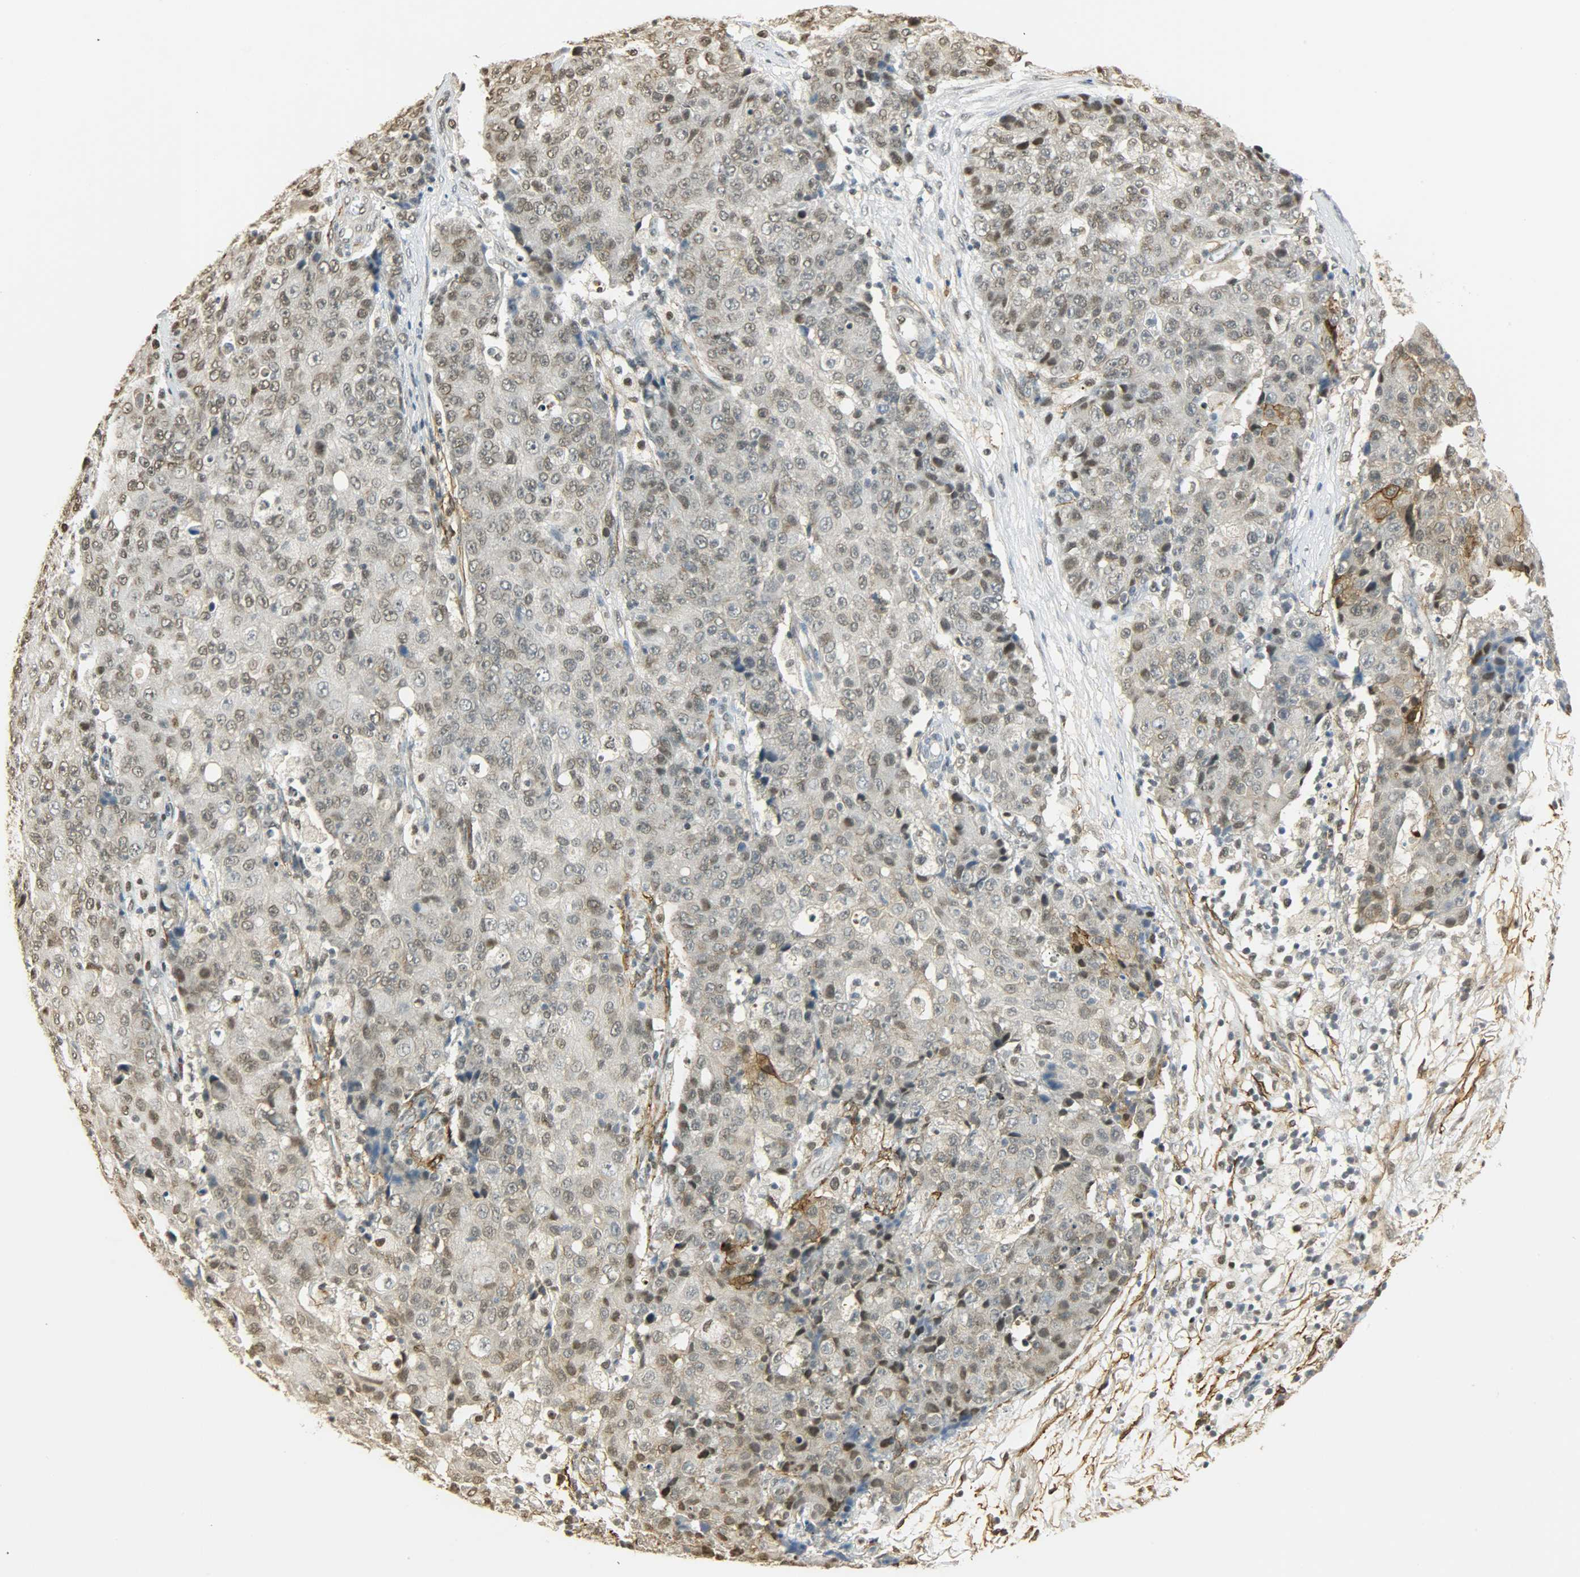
{"staining": {"intensity": "moderate", "quantity": ">75%", "location": "cytoplasmic/membranous,nuclear"}, "tissue": "ovarian cancer", "cell_type": "Tumor cells", "image_type": "cancer", "snomed": [{"axis": "morphology", "description": "Carcinoma, endometroid"}, {"axis": "topography", "description": "Ovary"}], "caption": "Ovarian cancer stained for a protein (brown) demonstrates moderate cytoplasmic/membranous and nuclear positive positivity in approximately >75% of tumor cells.", "gene": "NGFR", "patient": {"sex": "female", "age": 42}}